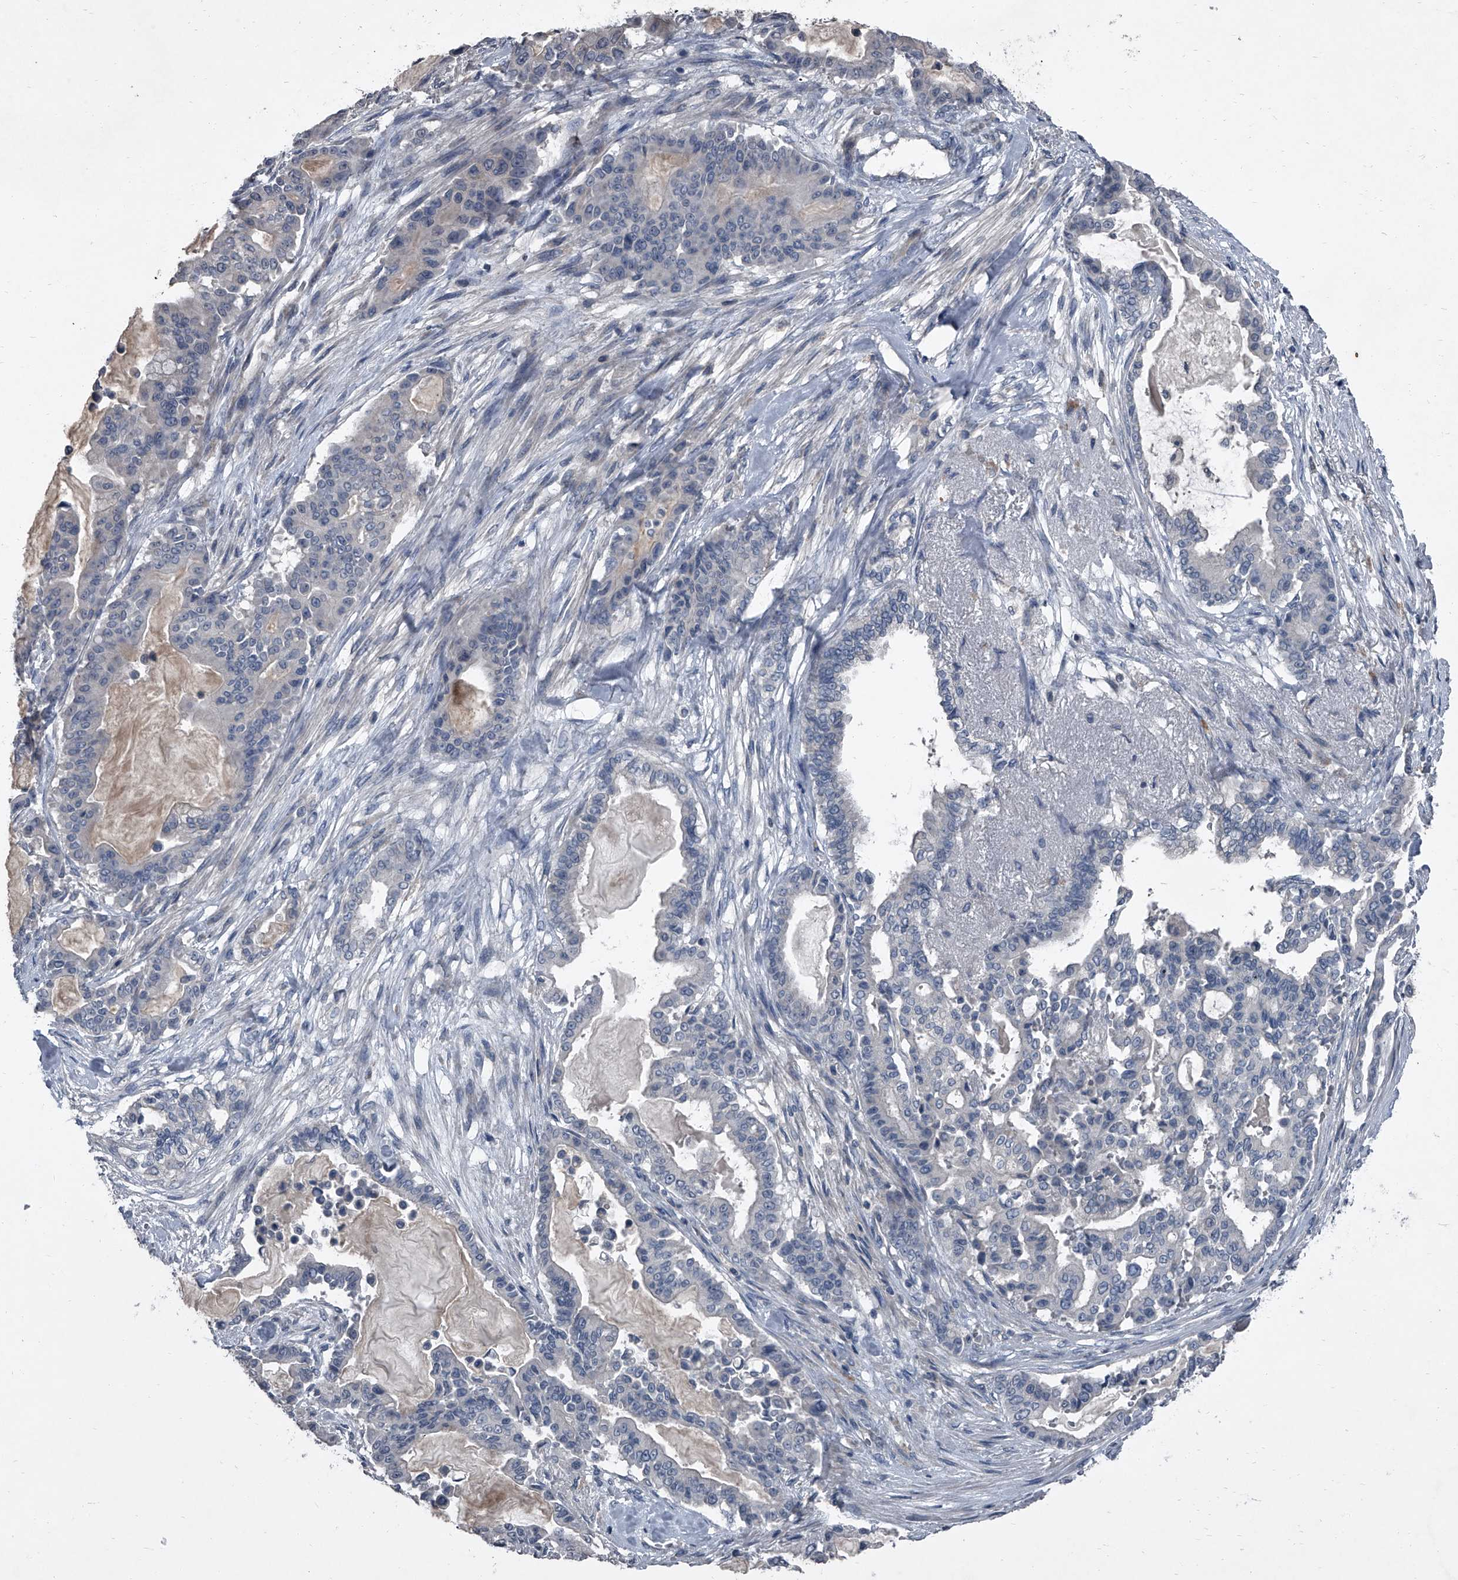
{"staining": {"intensity": "negative", "quantity": "none", "location": "none"}, "tissue": "pancreatic cancer", "cell_type": "Tumor cells", "image_type": "cancer", "snomed": [{"axis": "morphology", "description": "Adenocarcinoma, NOS"}, {"axis": "topography", "description": "Pancreas"}], "caption": "The IHC photomicrograph has no significant staining in tumor cells of pancreatic cancer tissue.", "gene": "HEPHL1", "patient": {"sex": "male", "age": 63}}